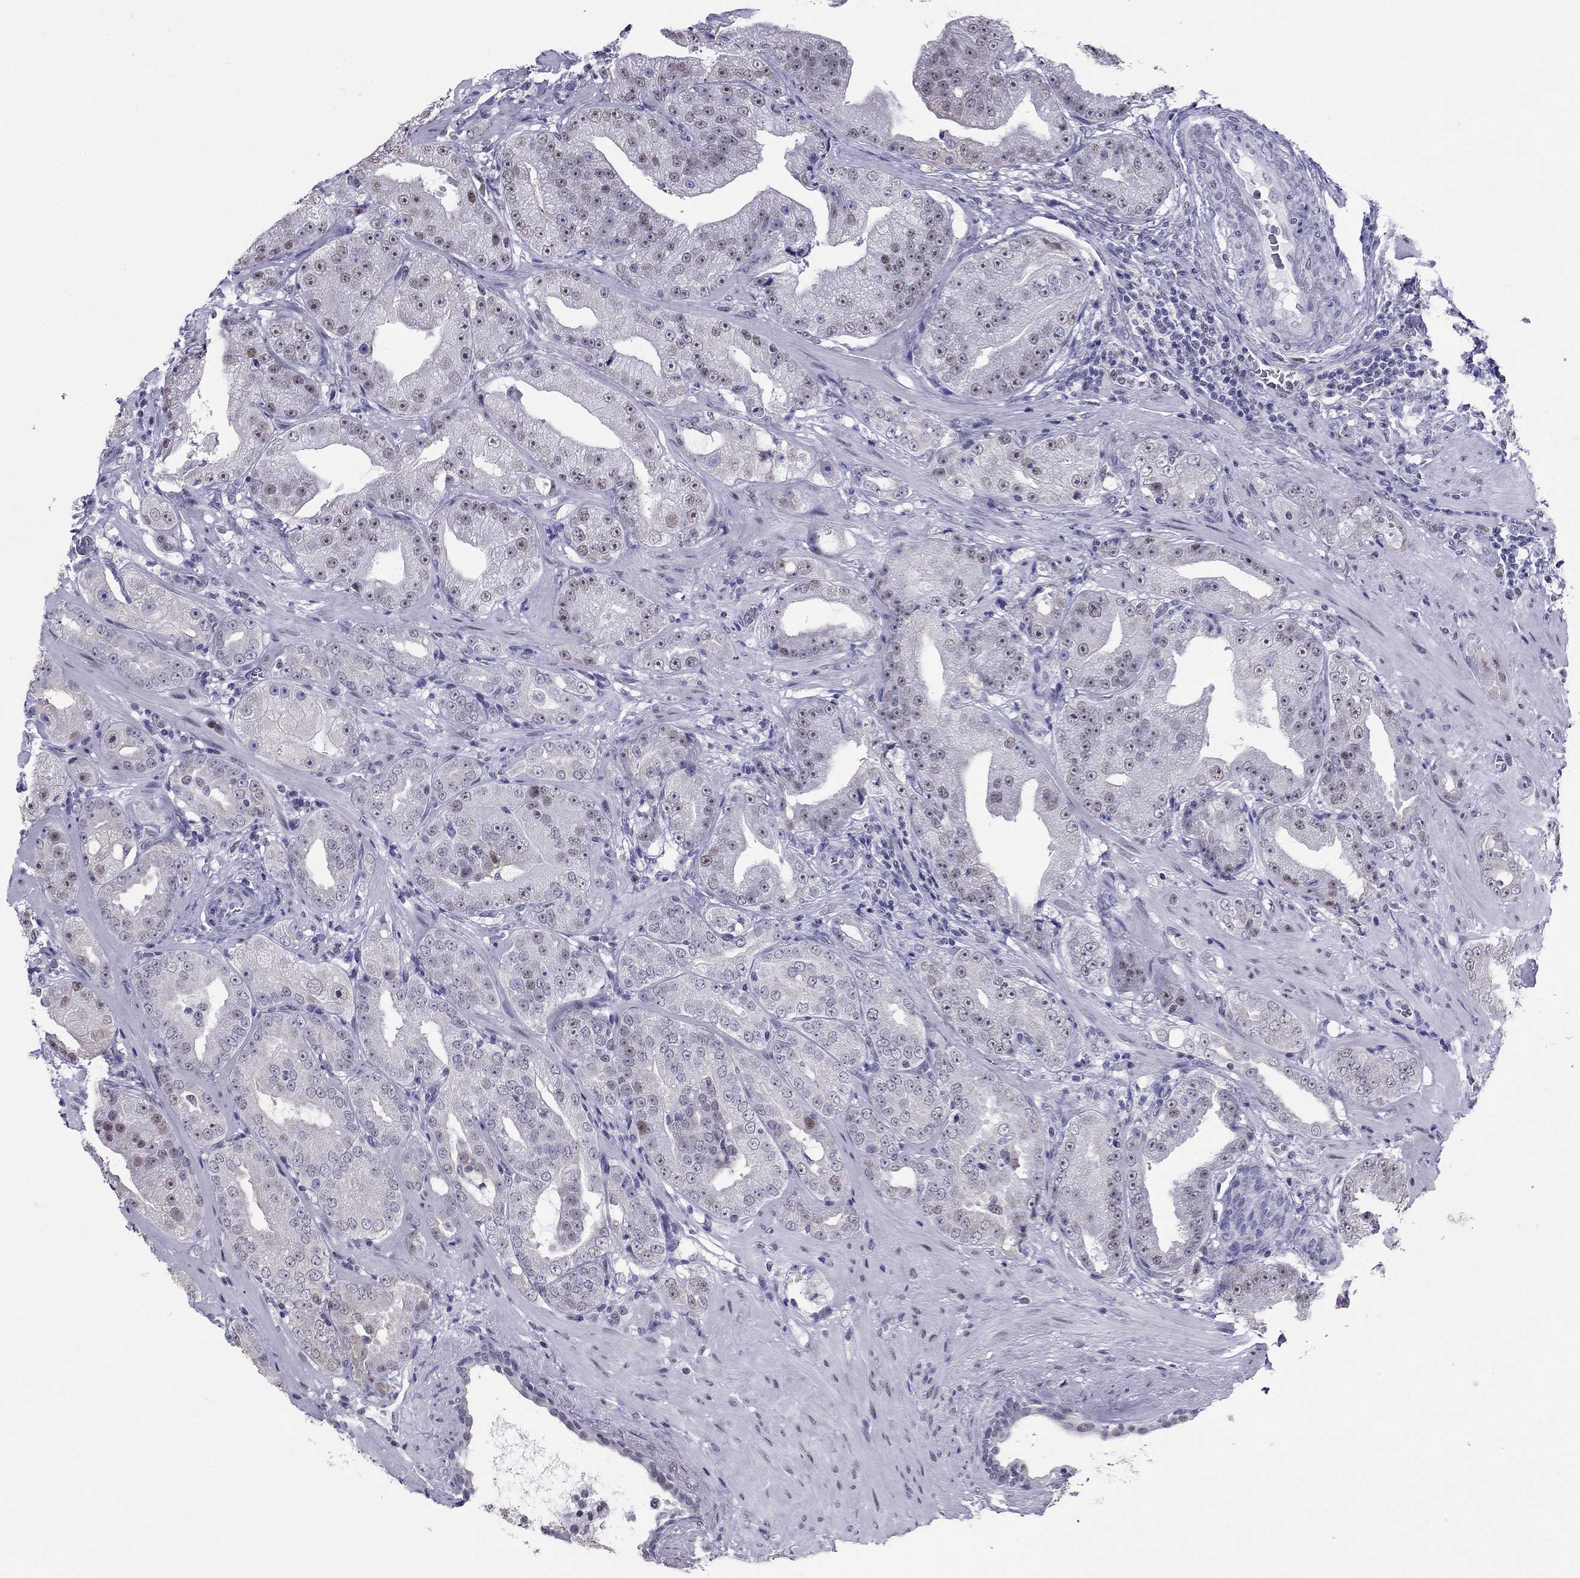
{"staining": {"intensity": "weak", "quantity": "<25%", "location": "nuclear"}, "tissue": "prostate cancer", "cell_type": "Tumor cells", "image_type": "cancer", "snomed": [{"axis": "morphology", "description": "Adenocarcinoma, Low grade"}, {"axis": "topography", "description": "Prostate"}], "caption": "High power microscopy micrograph of an IHC histopathology image of prostate adenocarcinoma (low-grade), revealing no significant positivity in tumor cells.", "gene": "PPM1G", "patient": {"sex": "male", "age": 62}}